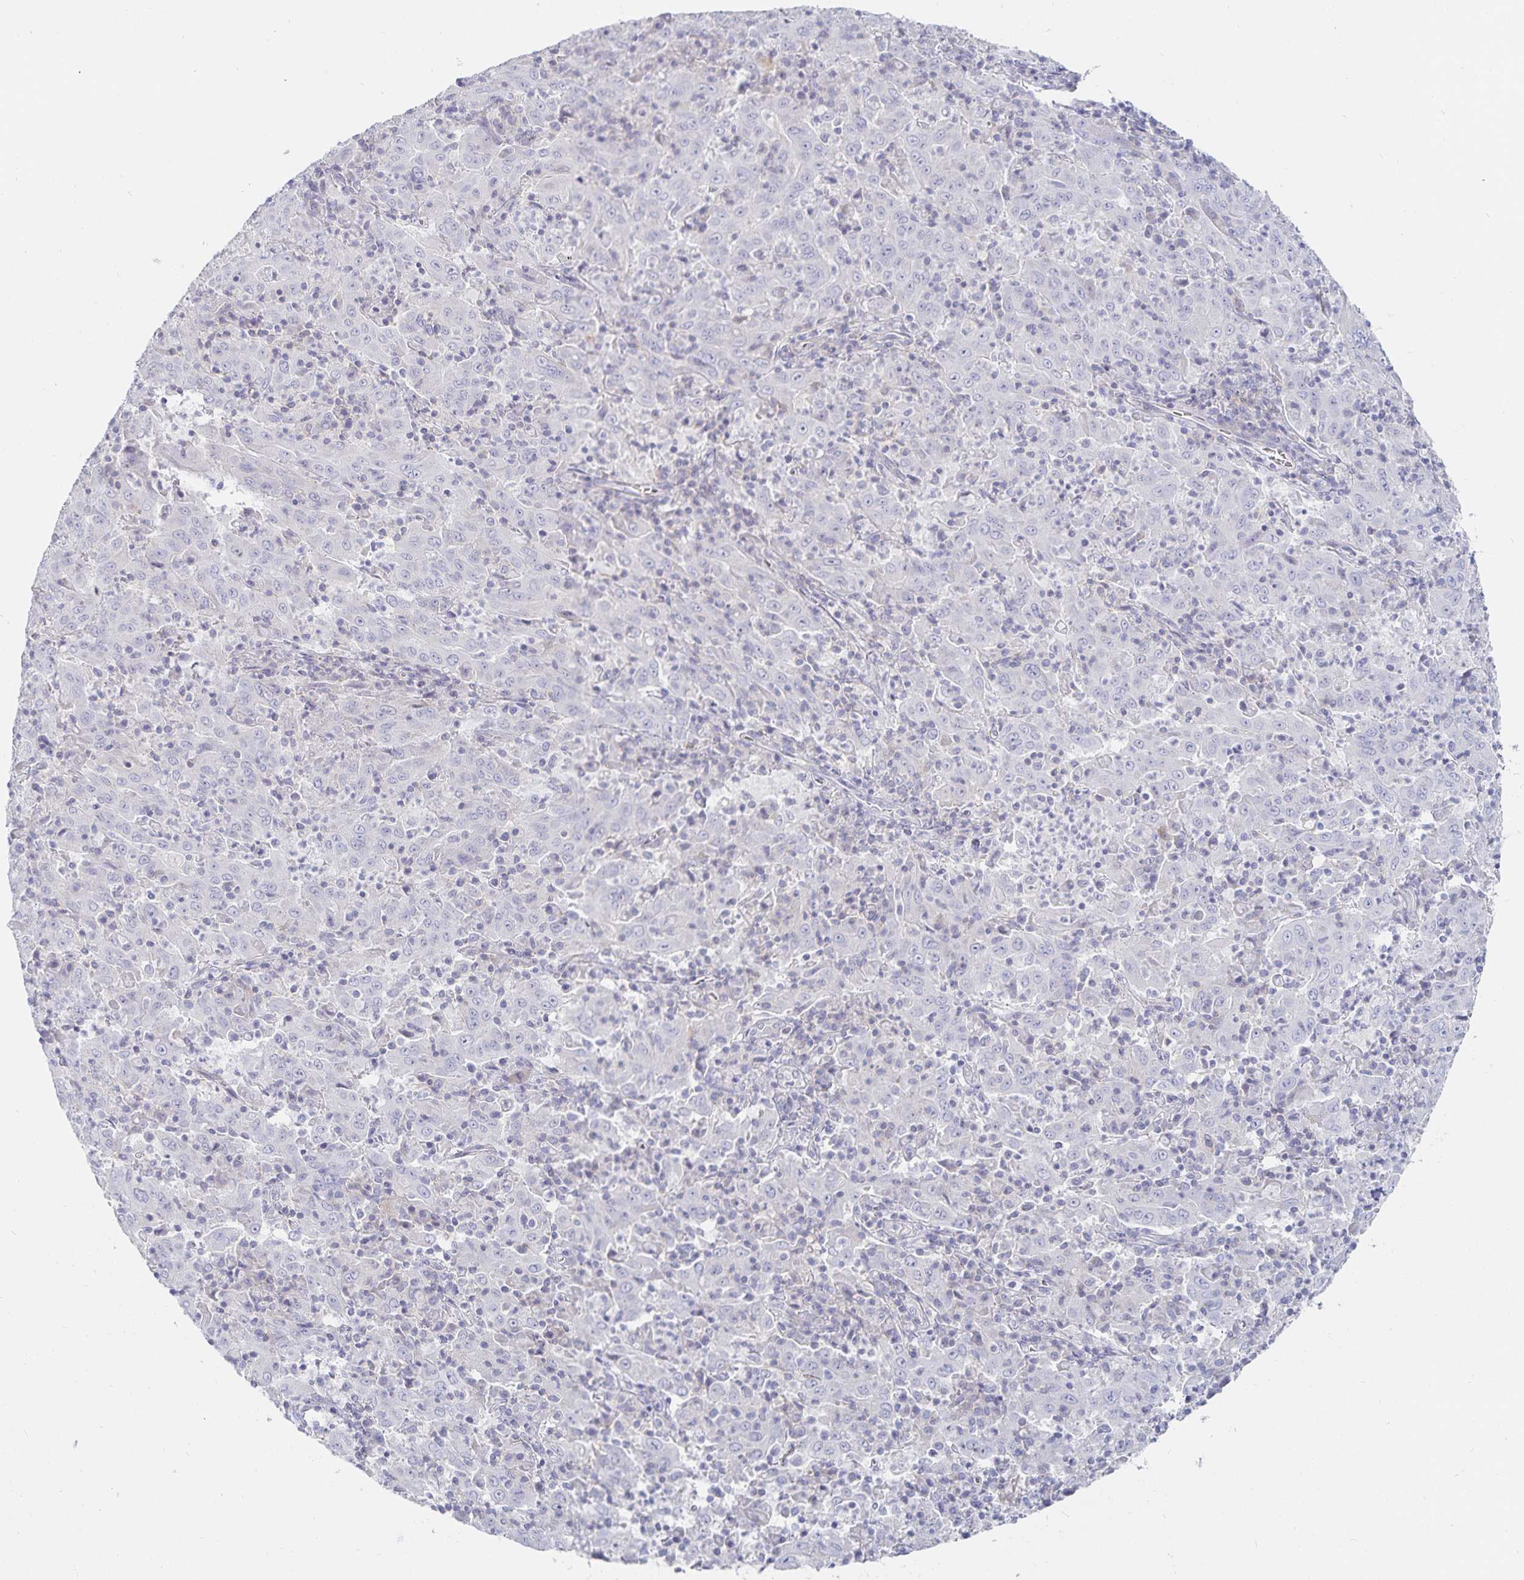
{"staining": {"intensity": "negative", "quantity": "none", "location": "none"}, "tissue": "pancreatic cancer", "cell_type": "Tumor cells", "image_type": "cancer", "snomed": [{"axis": "morphology", "description": "Adenocarcinoma, NOS"}, {"axis": "topography", "description": "Pancreas"}], "caption": "IHC micrograph of neoplastic tissue: human pancreatic cancer stained with DAB (3,3'-diaminobenzidine) demonstrates no significant protein expression in tumor cells.", "gene": "SFTPA1", "patient": {"sex": "male", "age": 63}}